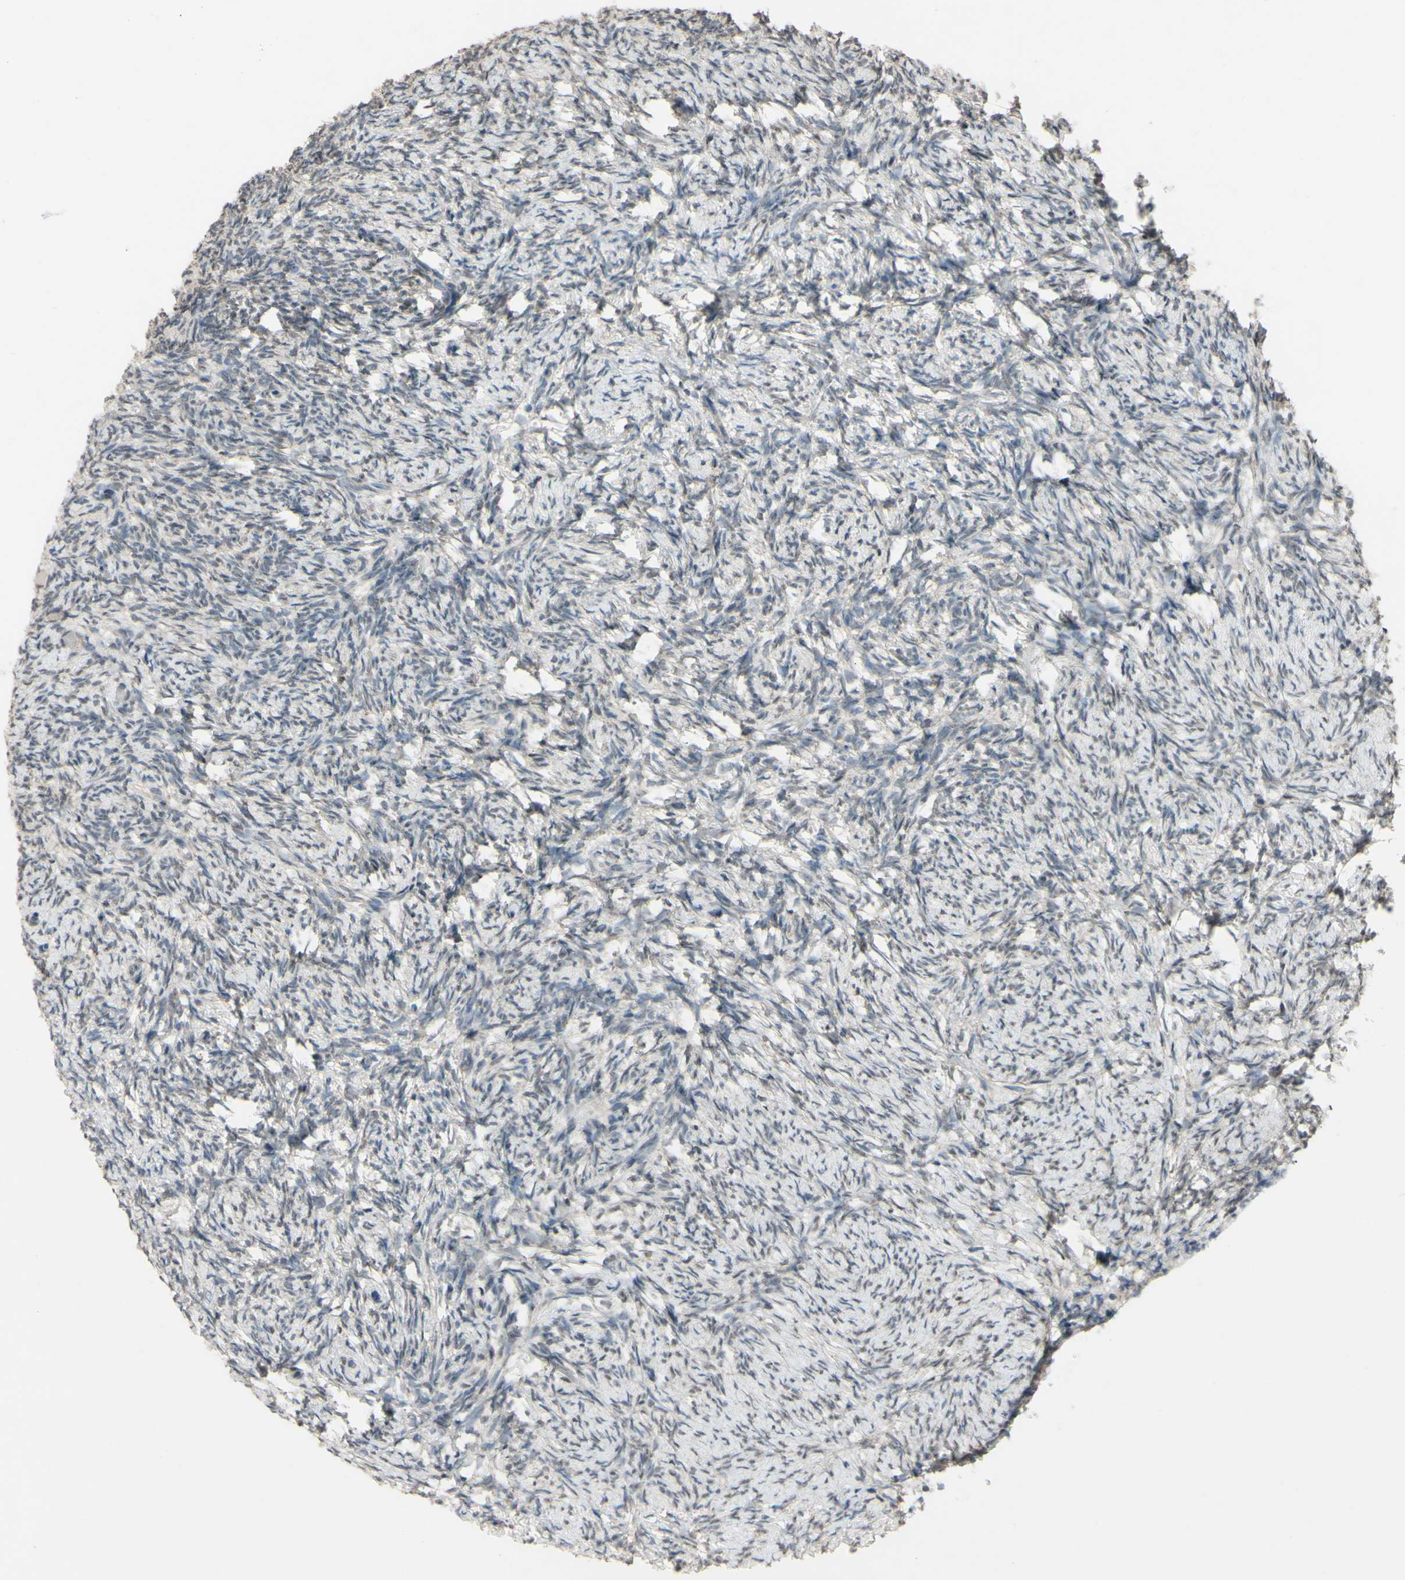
{"staining": {"intensity": "weak", "quantity": "<25%", "location": "cytoplasmic/membranous"}, "tissue": "ovary", "cell_type": "Ovarian stroma cells", "image_type": "normal", "snomed": [{"axis": "morphology", "description": "Normal tissue, NOS"}, {"axis": "topography", "description": "Ovary"}], "caption": "High power microscopy photomicrograph of an immunohistochemistry (IHC) micrograph of benign ovary, revealing no significant positivity in ovarian stroma cells.", "gene": "CDCP1", "patient": {"sex": "female", "age": 60}}